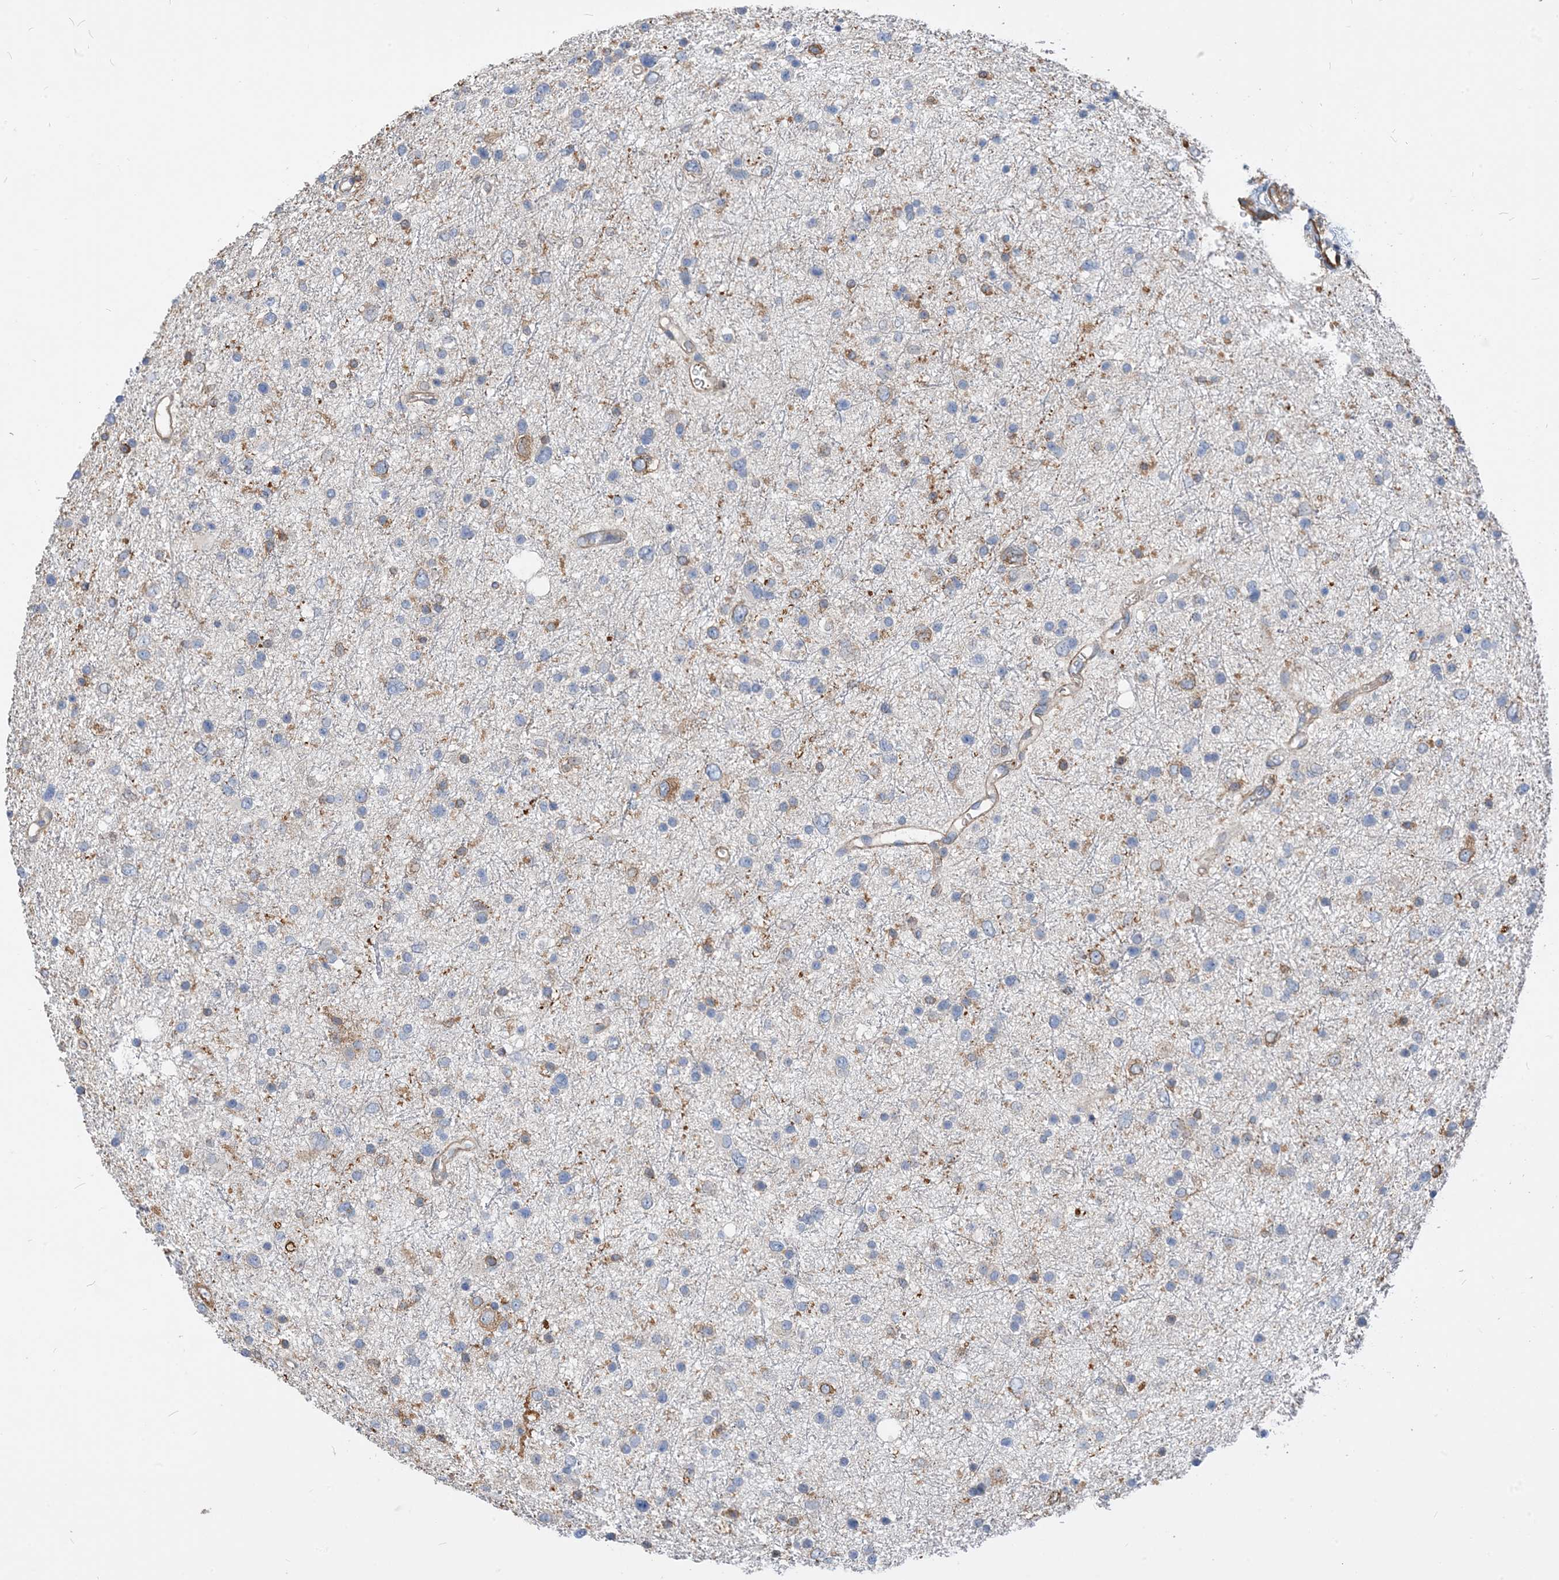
{"staining": {"intensity": "negative", "quantity": "none", "location": "none"}, "tissue": "glioma", "cell_type": "Tumor cells", "image_type": "cancer", "snomed": [{"axis": "morphology", "description": "Glioma, malignant, Low grade"}, {"axis": "topography", "description": "Brain"}], "caption": "The immunohistochemistry (IHC) photomicrograph has no significant expression in tumor cells of glioma tissue.", "gene": "PARVG", "patient": {"sex": "female", "age": 37}}